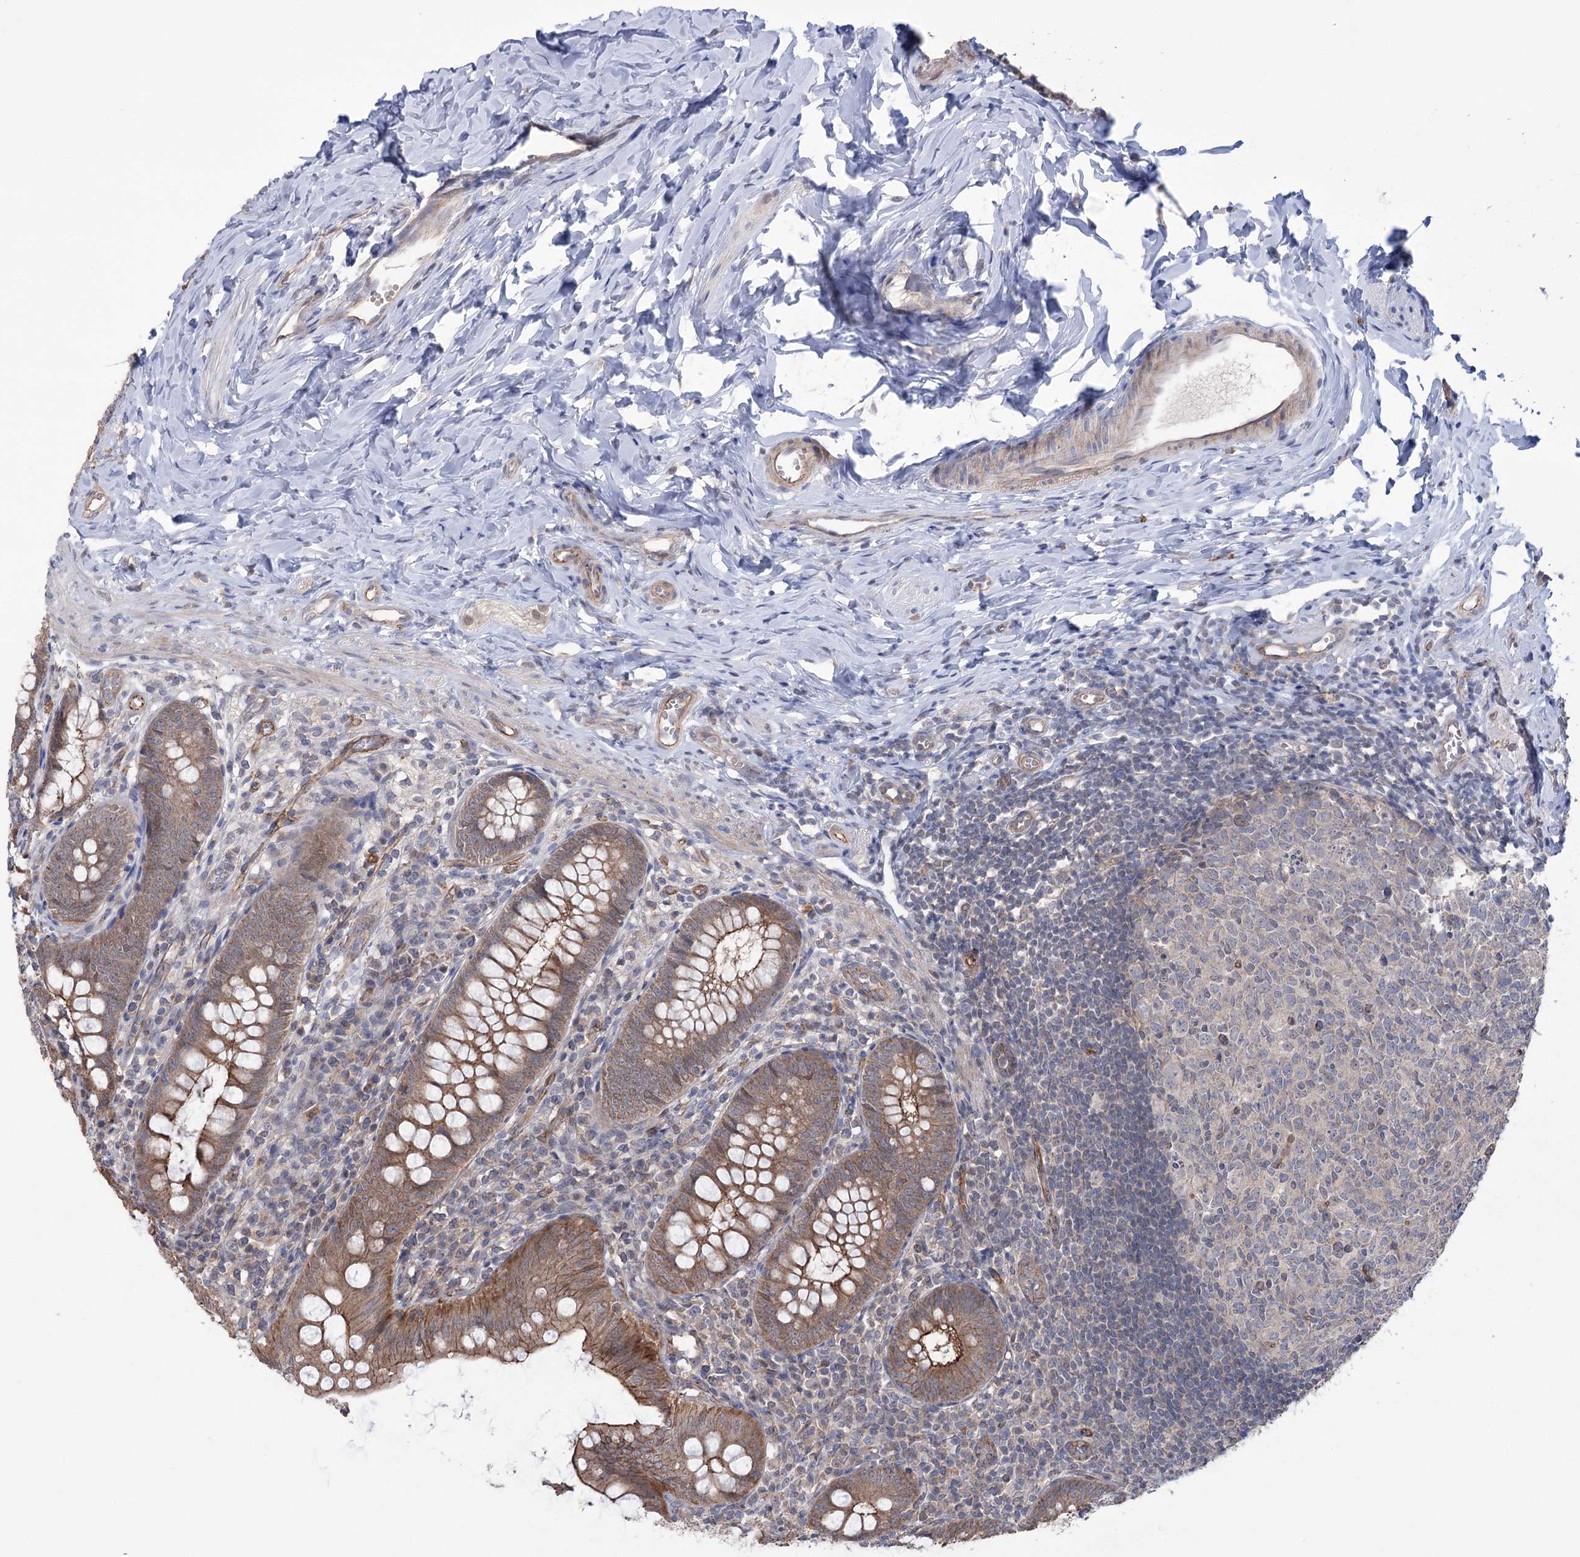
{"staining": {"intensity": "moderate", "quantity": ">75%", "location": "cytoplasmic/membranous"}, "tissue": "appendix", "cell_type": "Glandular cells", "image_type": "normal", "snomed": [{"axis": "morphology", "description": "Normal tissue, NOS"}, {"axis": "topography", "description": "Appendix"}], "caption": "Appendix was stained to show a protein in brown. There is medium levels of moderate cytoplasmic/membranous expression in approximately >75% of glandular cells.", "gene": "TRIM71", "patient": {"sex": "male", "age": 14}}